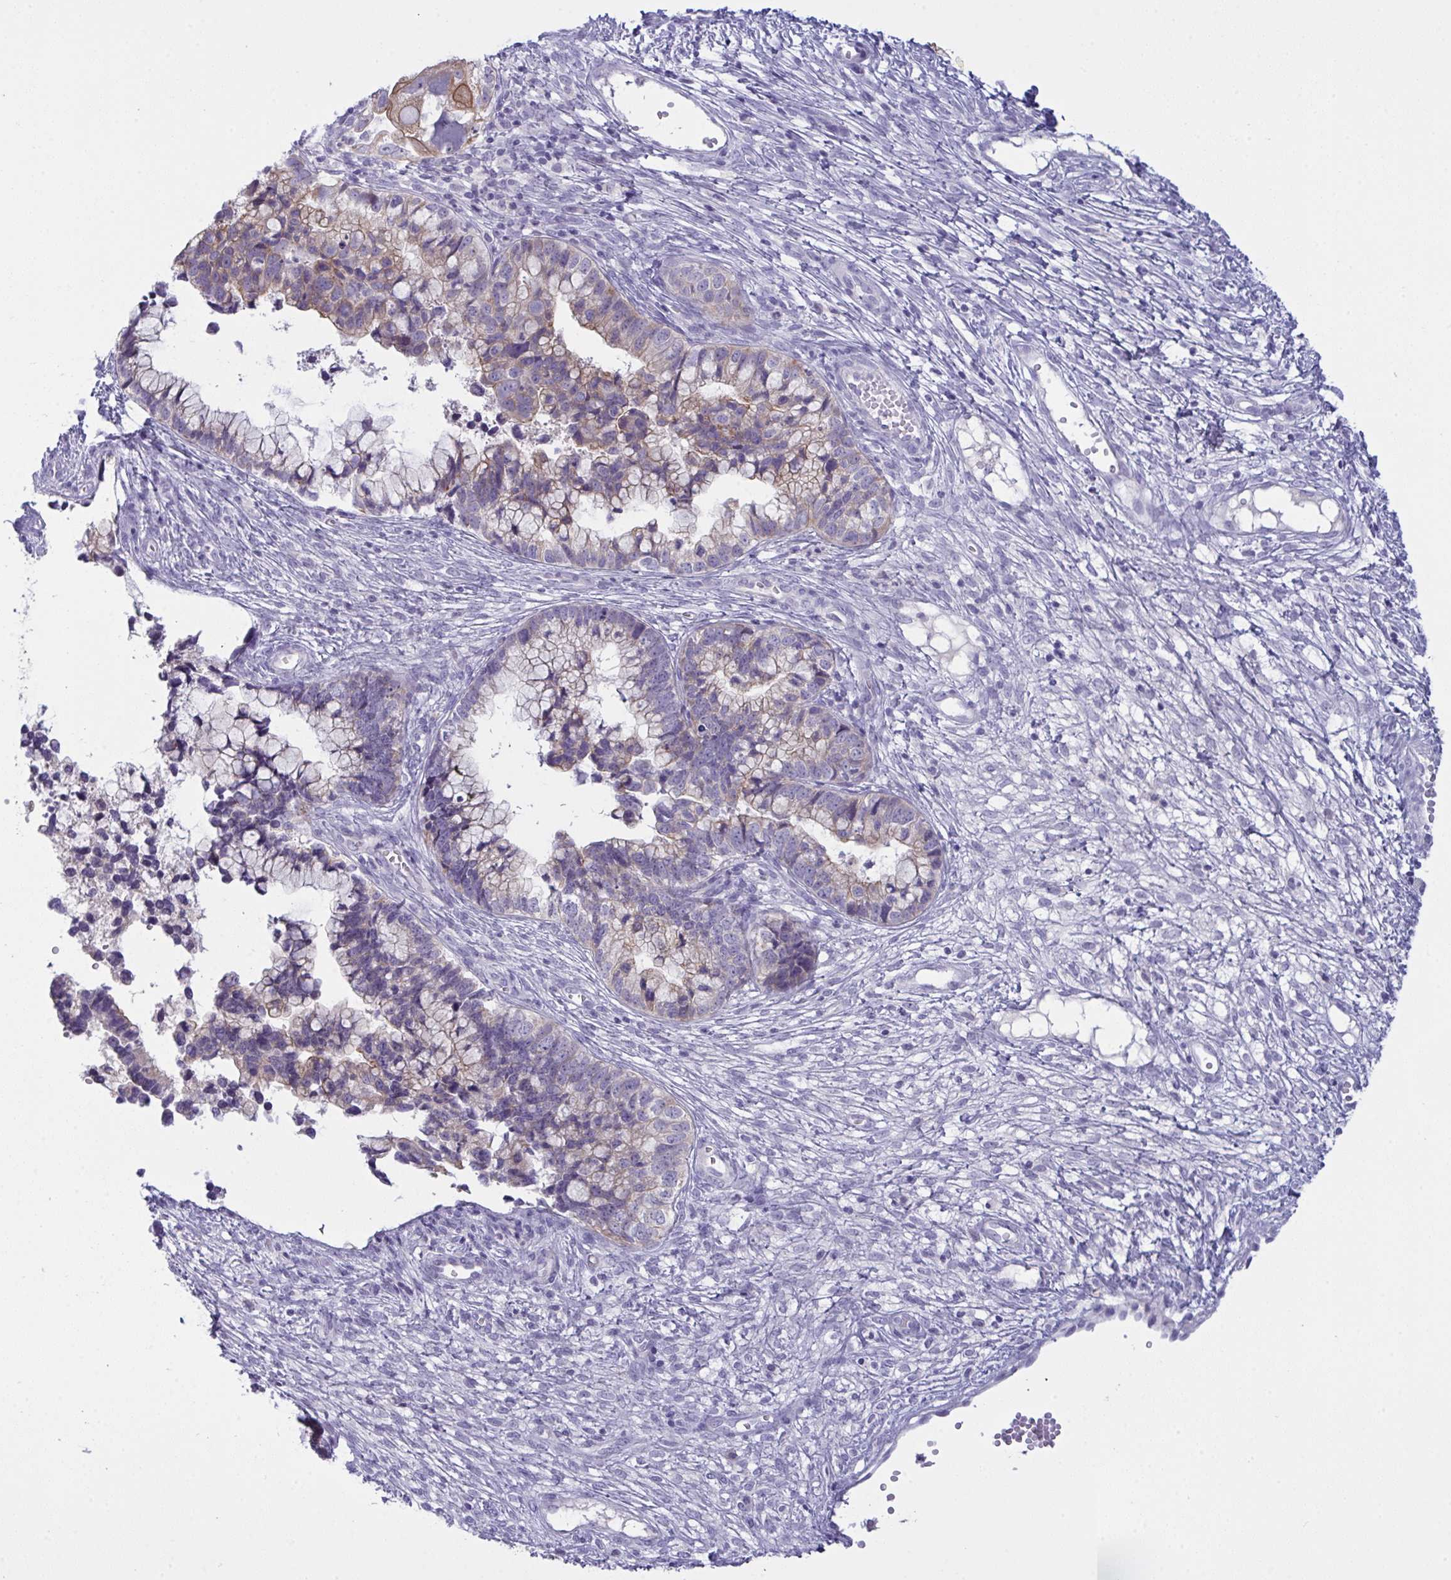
{"staining": {"intensity": "weak", "quantity": "25%-75%", "location": "cytoplasmic/membranous"}, "tissue": "cervical cancer", "cell_type": "Tumor cells", "image_type": "cancer", "snomed": [{"axis": "morphology", "description": "Adenocarcinoma, NOS"}, {"axis": "topography", "description": "Cervix"}], "caption": "Cervical cancer stained with DAB (3,3'-diaminobenzidine) IHC exhibits low levels of weak cytoplasmic/membranous expression in approximately 25%-75% of tumor cells.", "gene": "TENT5D", "patient": {"sex": "female", "age": 44}}